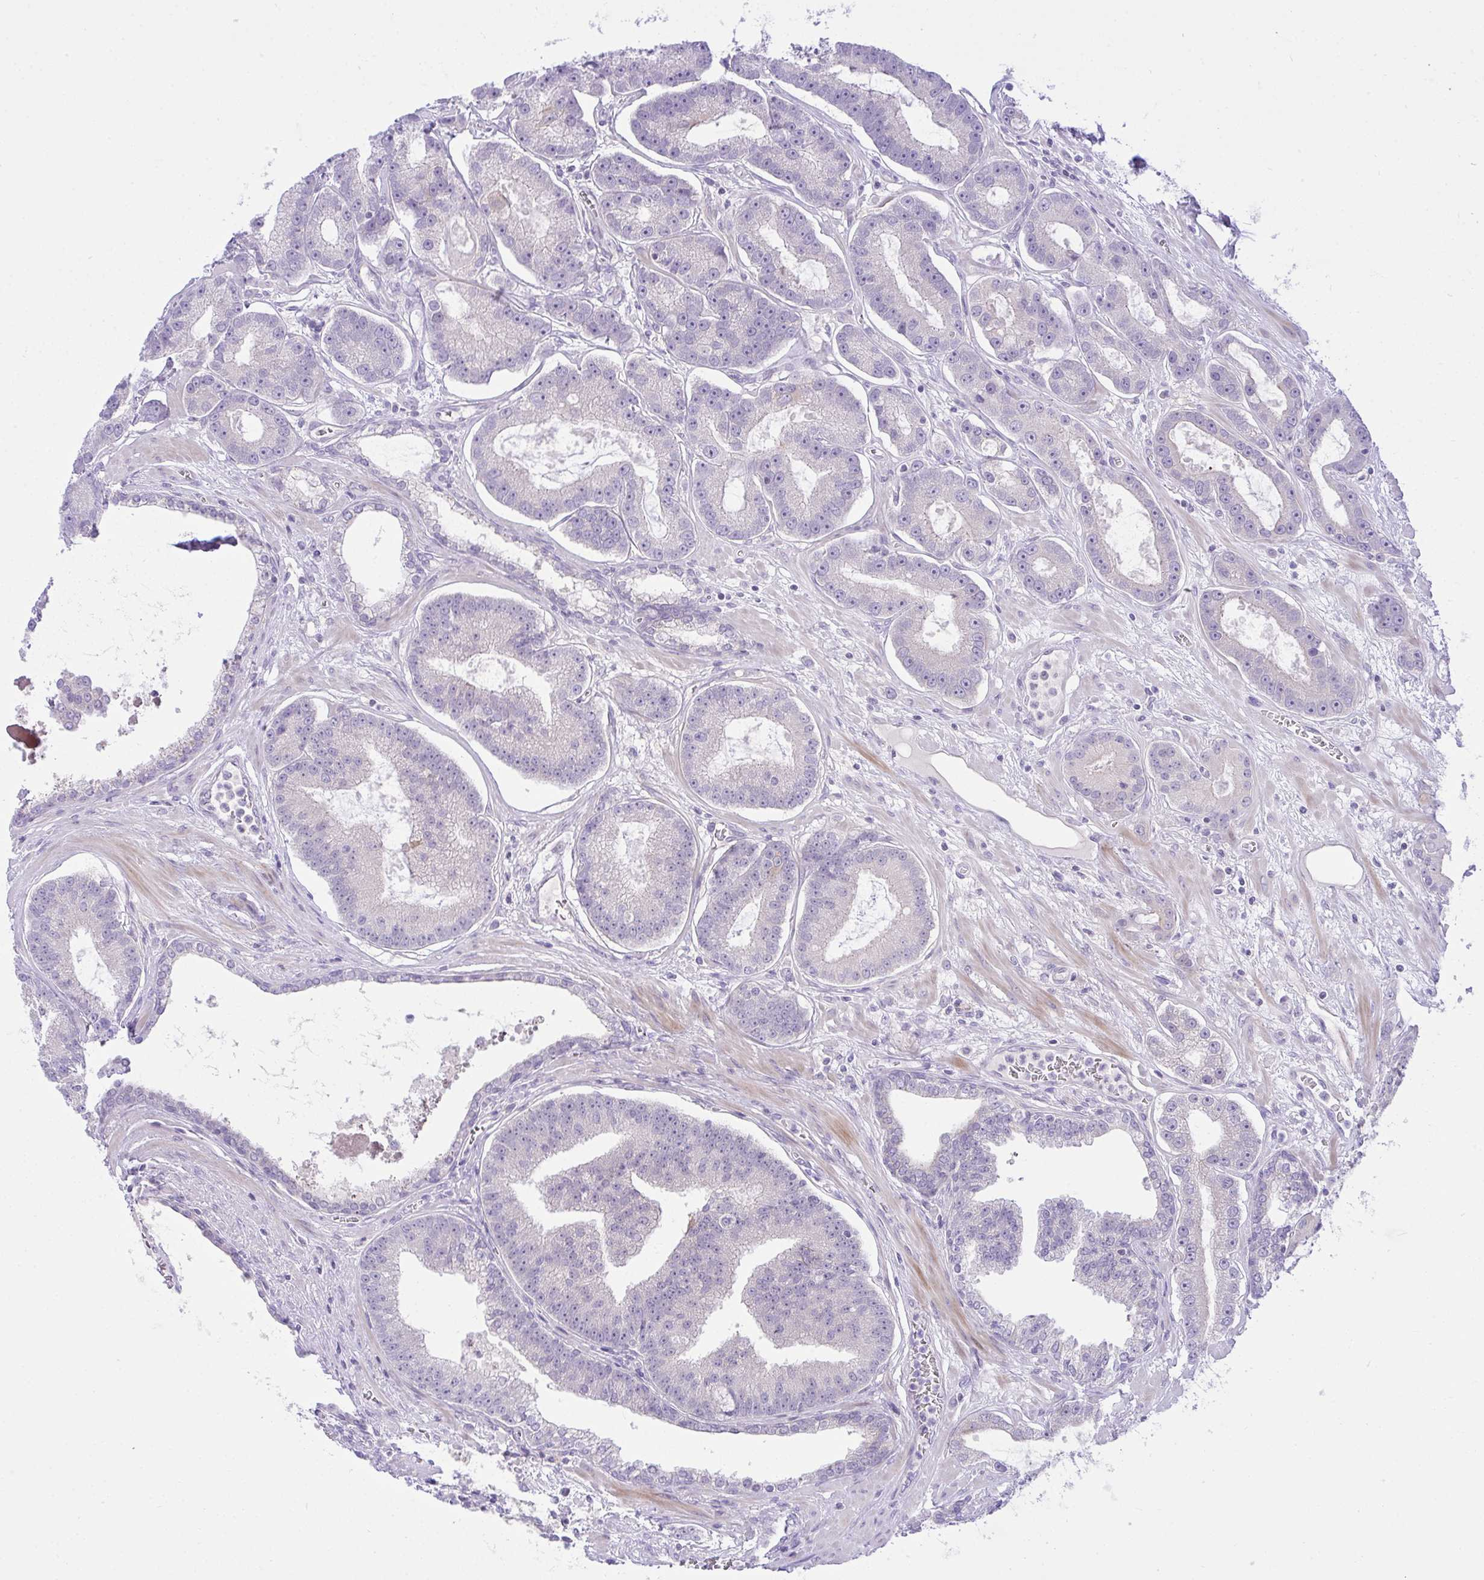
{"staining": {"intensity": "negative", "quantity": "none", "location": "none"}, "tissue": "prostate cancer", "cell_type": "Tumor cells", "image_type": "cancer", "snomed": [{"axis": "morphology", "description": "Adenocarcinoma, High grade"}, {"axis": "topography", "description": "Prostate"}], "caption": "High power microscopy photomicrograph of an immunohistochemistry image of prostate adenocarcinoma (high-grade), revealing no significant staining in tumor cells.", "gene": "ZNF101", "patient": {"sex": "male", "age": 65}}